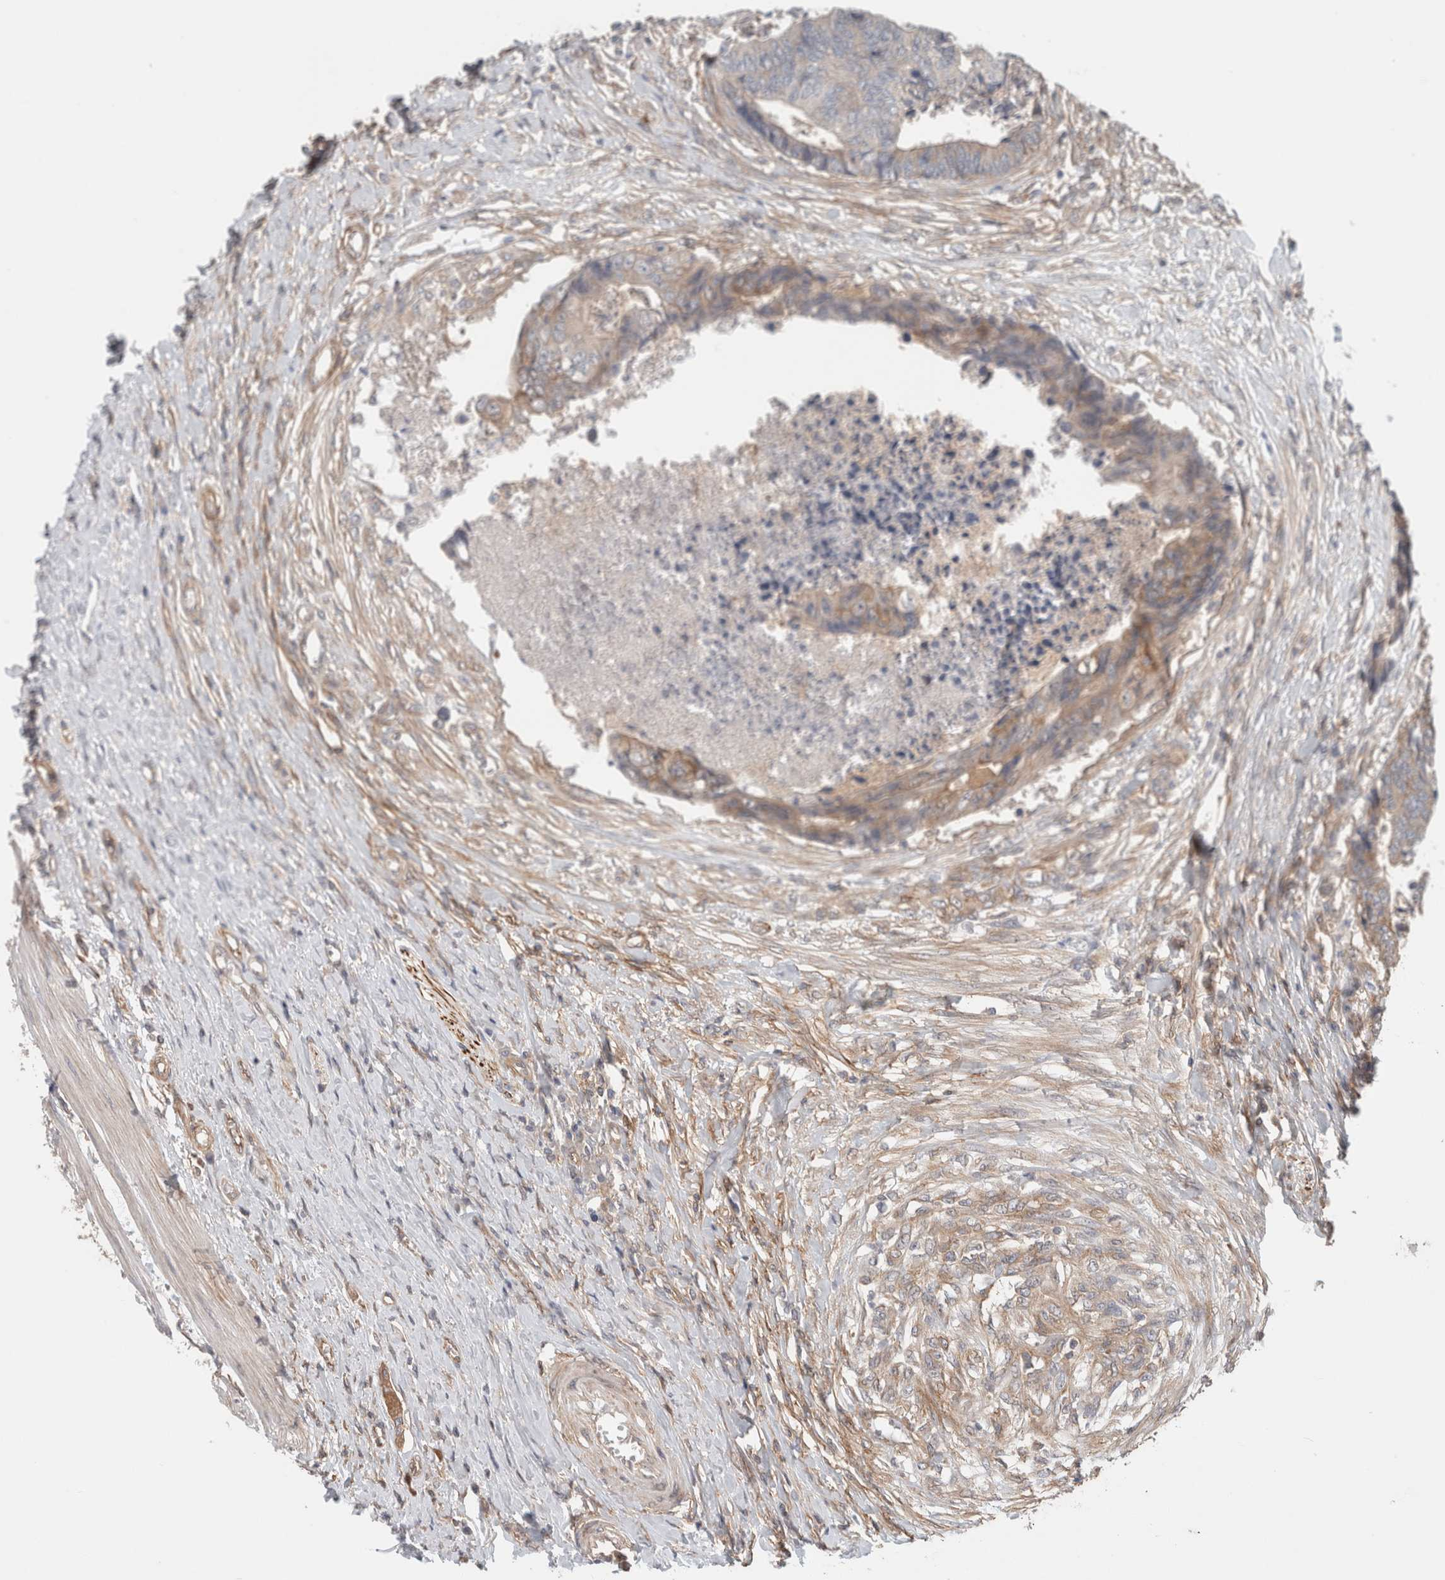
{"staining": {"intensity": "negative", "quantity": "none", "location": "none"}, "tissue": "colorectal cancer", "cell_type": "Tumor cells", "image_type": "cancer", "snomed": [{"axis": "morphology", "description": "Adenocarcinoma, NOS"}, {"axis": "topography", "description": "Rectum"}], "caption": "There is no significant positivity in tumor cells of colorectal adenocarcinoma.", "gene": "RASAL2", "patient": {"sex": "male", "age": 84}}